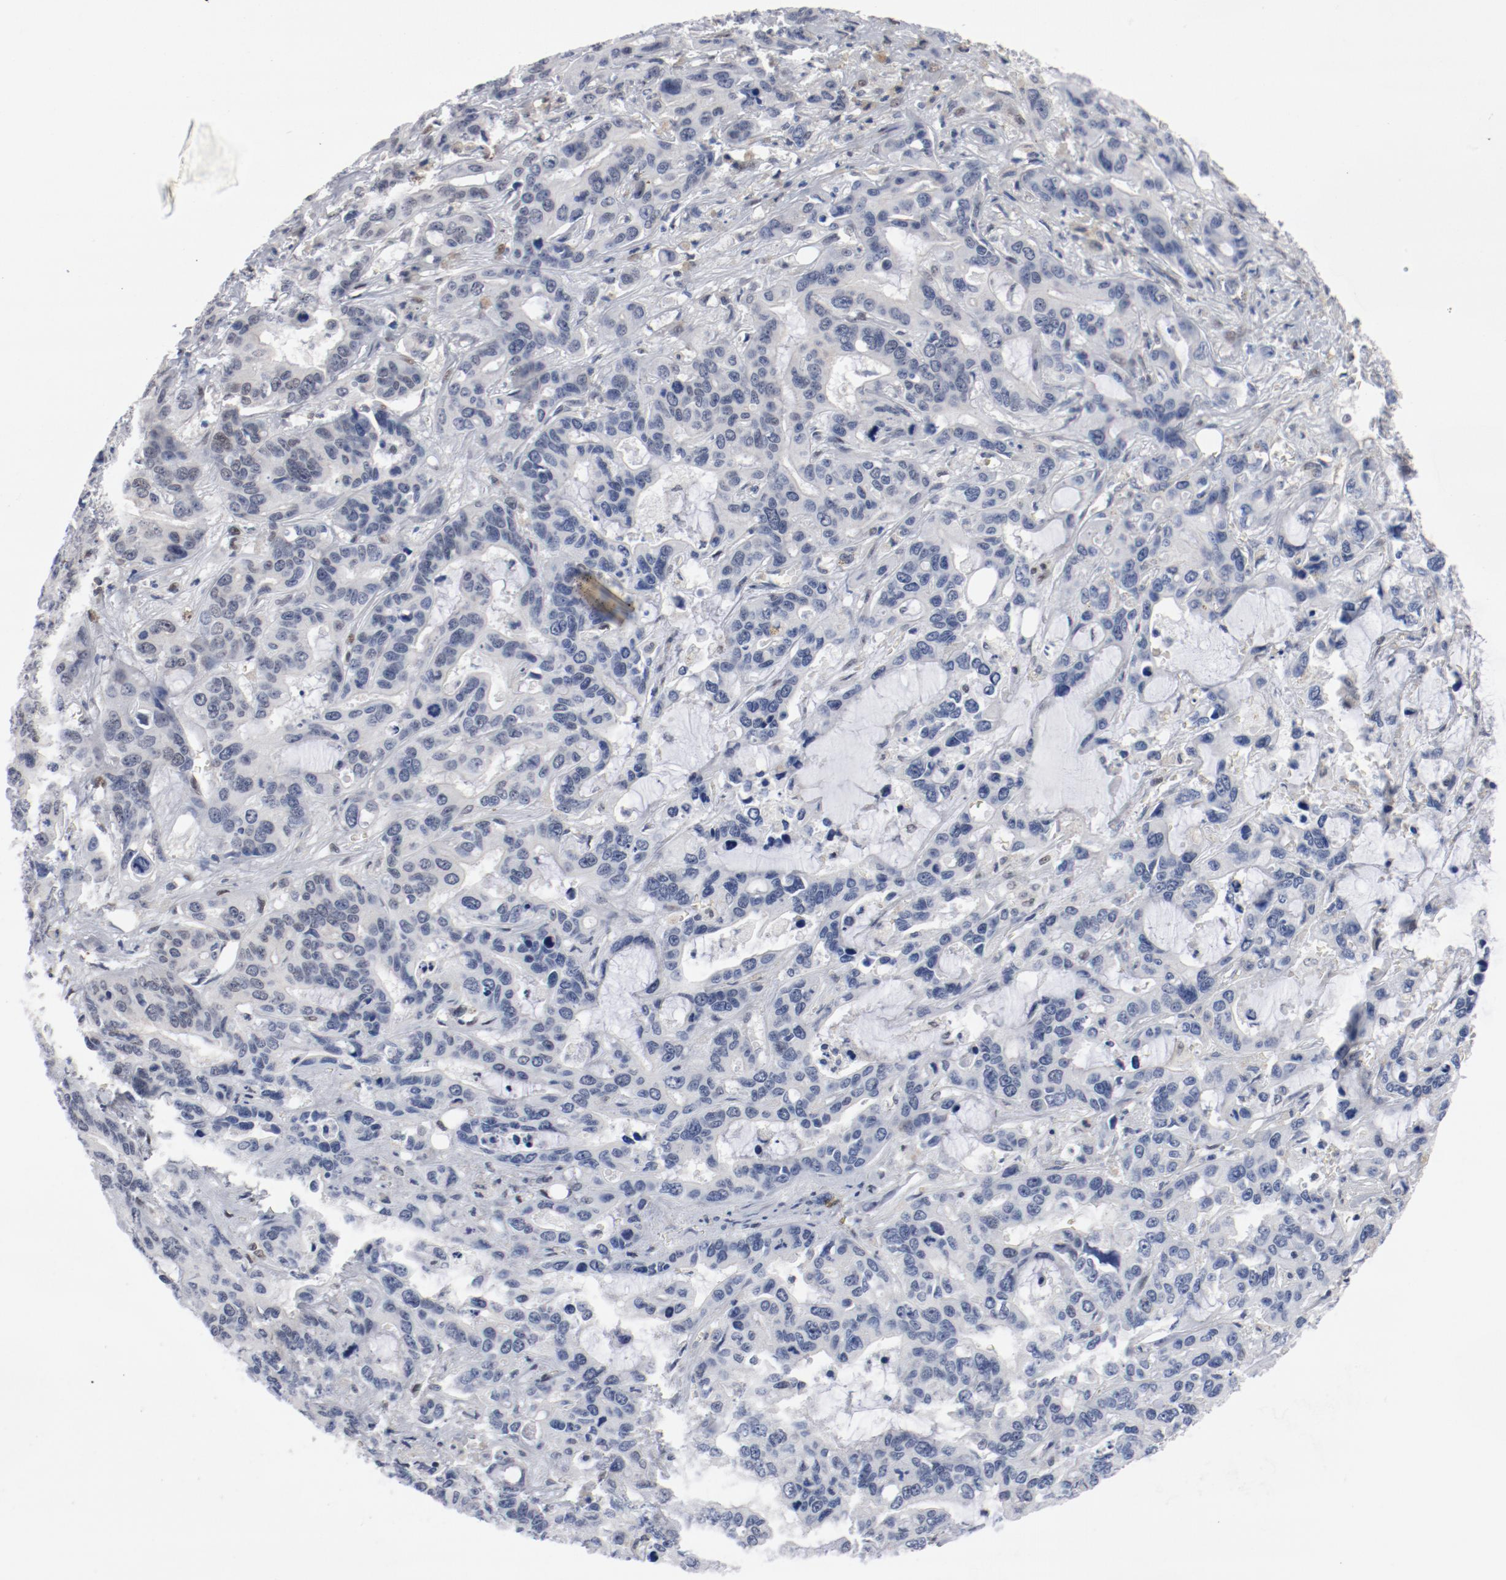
{"staining": {"intensity": "moderate", "quantity": ">75%", "location": "nuclear"}, "tissue": "liver cancer", "cell_type": "Tumor cells", "image_type": "cancer", "snomed": [{"axis": "morphology", "description": "Cholangiocarcinoma"}, {"axis": "topography", "description": "Liver"}], "caption": "Liver cancer stained for a protein (brown) displays moderate nuclear positive expression in about >75% of tumor cells.", "gene": "ARNT", "patient": {"sex": "female", "age": 65}}